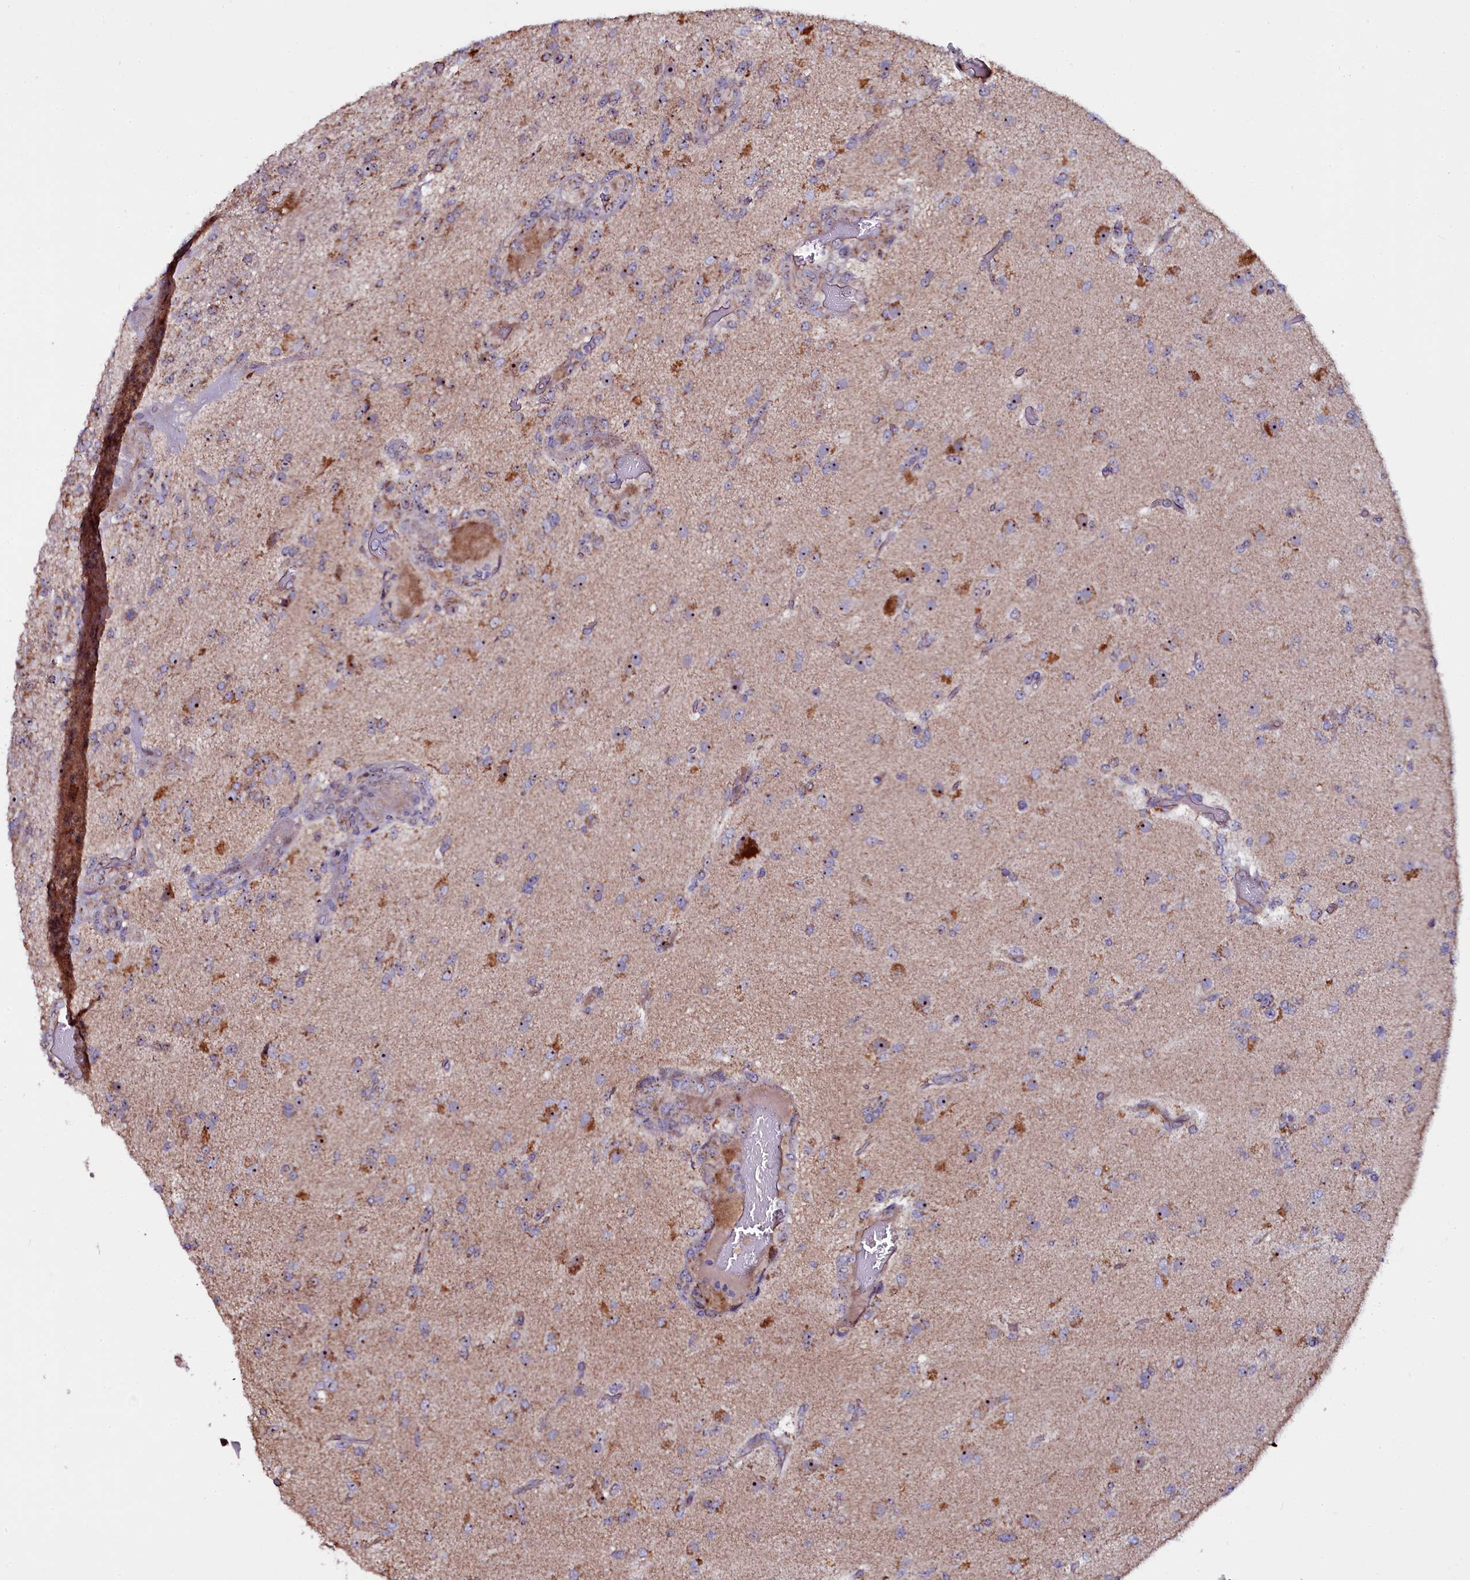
{"staining": {"intensity": "moderate", "quantity": "25%-75%", "location": "cytoplasmic/membranous,nuclear"}, "tissue": "glioma", "cell_type": "Tumor cells", "image_type": "cancer", "snomed": [{"axis": "morphology", "description": "Glioma, malignant, High grade"}, {"axis": "topography", "description": "Brain"}], "caption": "There is medium levels of moderate cytoplasmic/membranous and nuclear staining in tumor cells of glioma, as demonstrated by immunohistochemical staining (brown color).", "gene": "NAA80", "patient": {"sex": "female", "age": 74}}